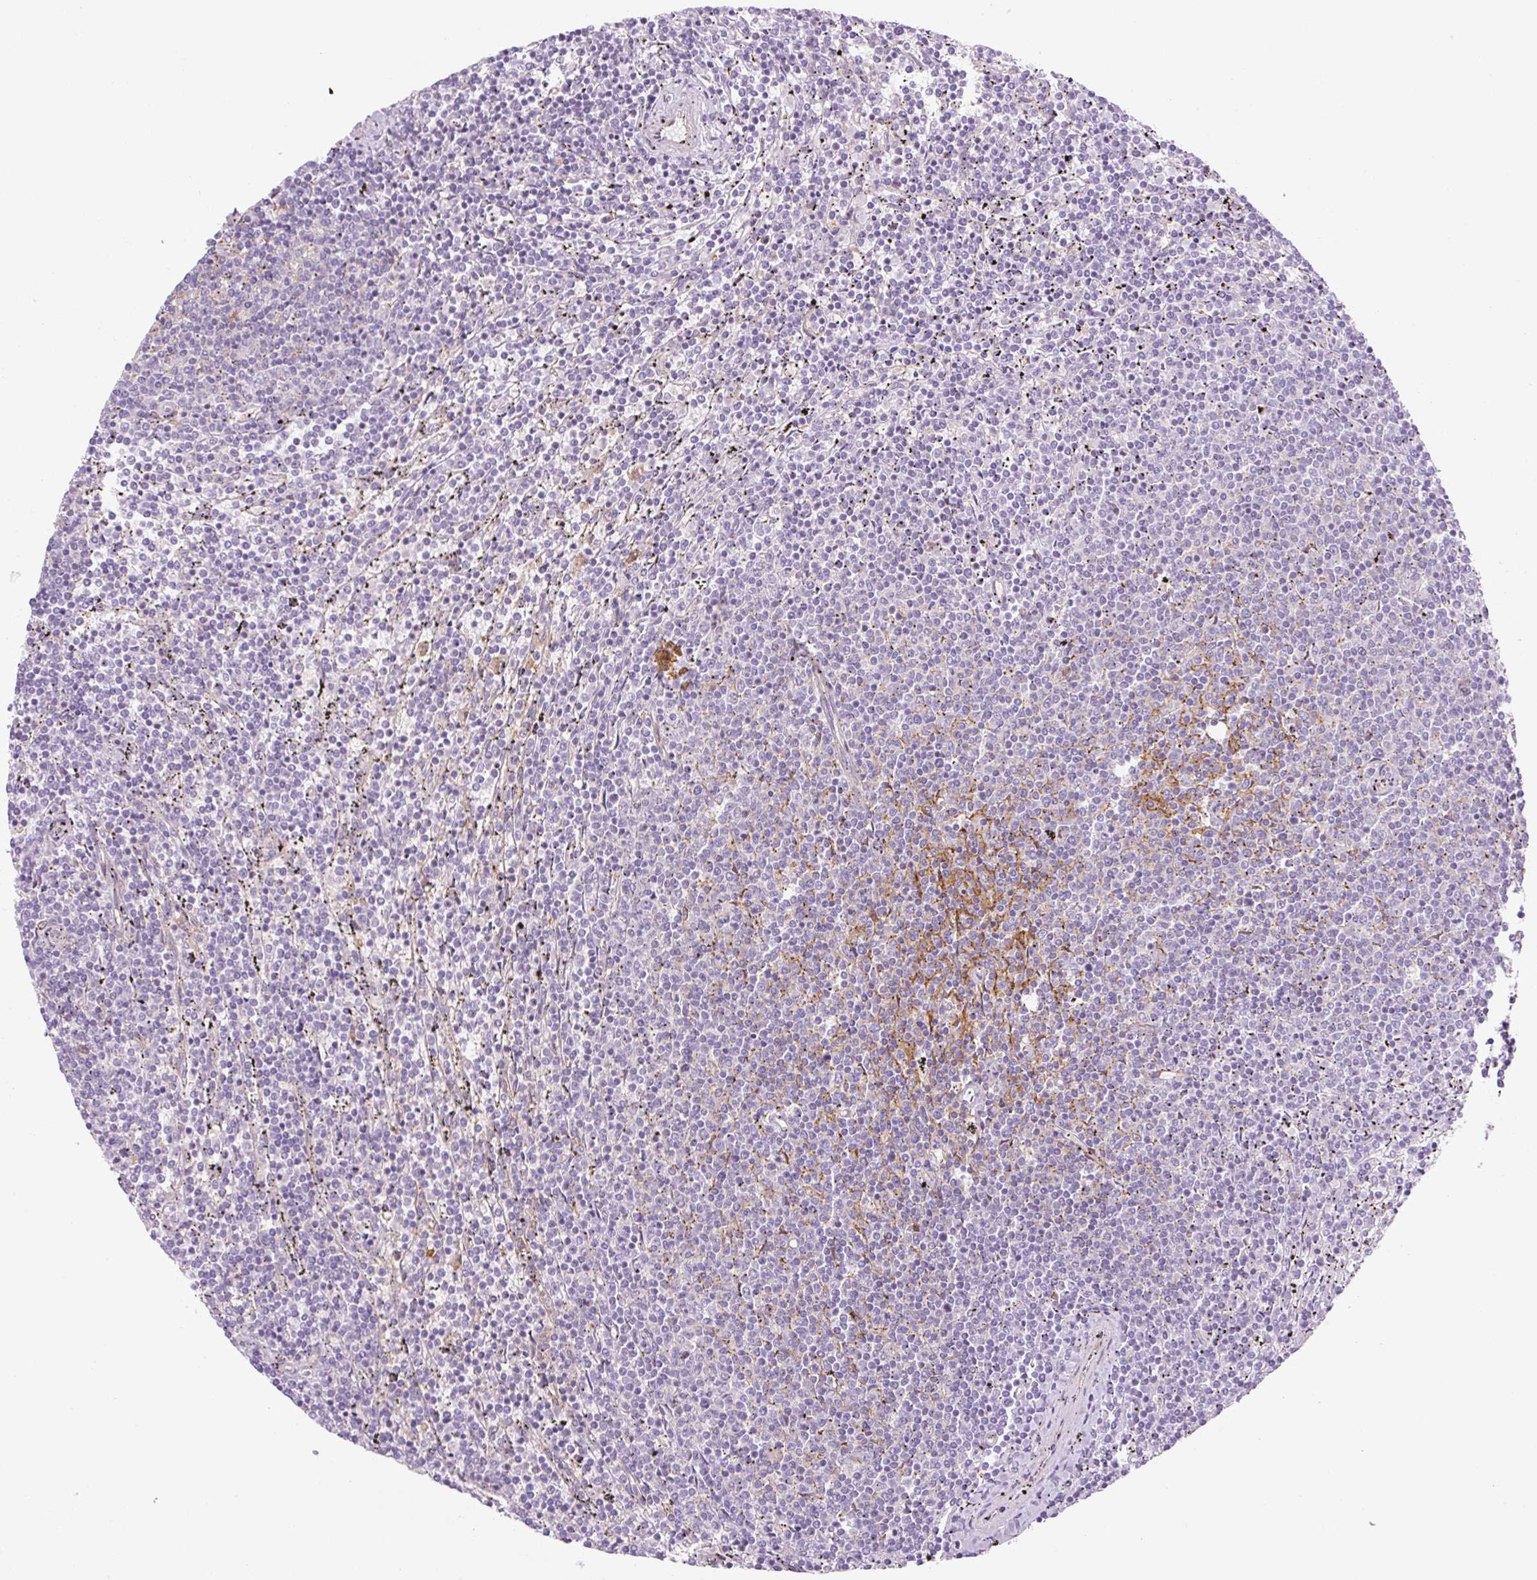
{"staining": {"intensity": "negative", "quantity": "none", "location": "none"}, "tissue": "lymphoma", "cell_type": "Tumor cells", "image_type": "cancer", "snomed": [{"axis": "morphology", "description": "Malignant lymphoma, non-Hodgkin's type, Low grade"}, {"axis": "topography", "description": "Spleen"}], "caption": "IHC histopathology image of neoplastic tissue: human low-grade malignant lymphoma, non-Hodgkin's type stained with DAB demonstrates no significant protein positivity in tumor cells. (DAB IHC, high magnification).", "gene": "EHD3", "patient": {"sex": "female", "age": 50}}